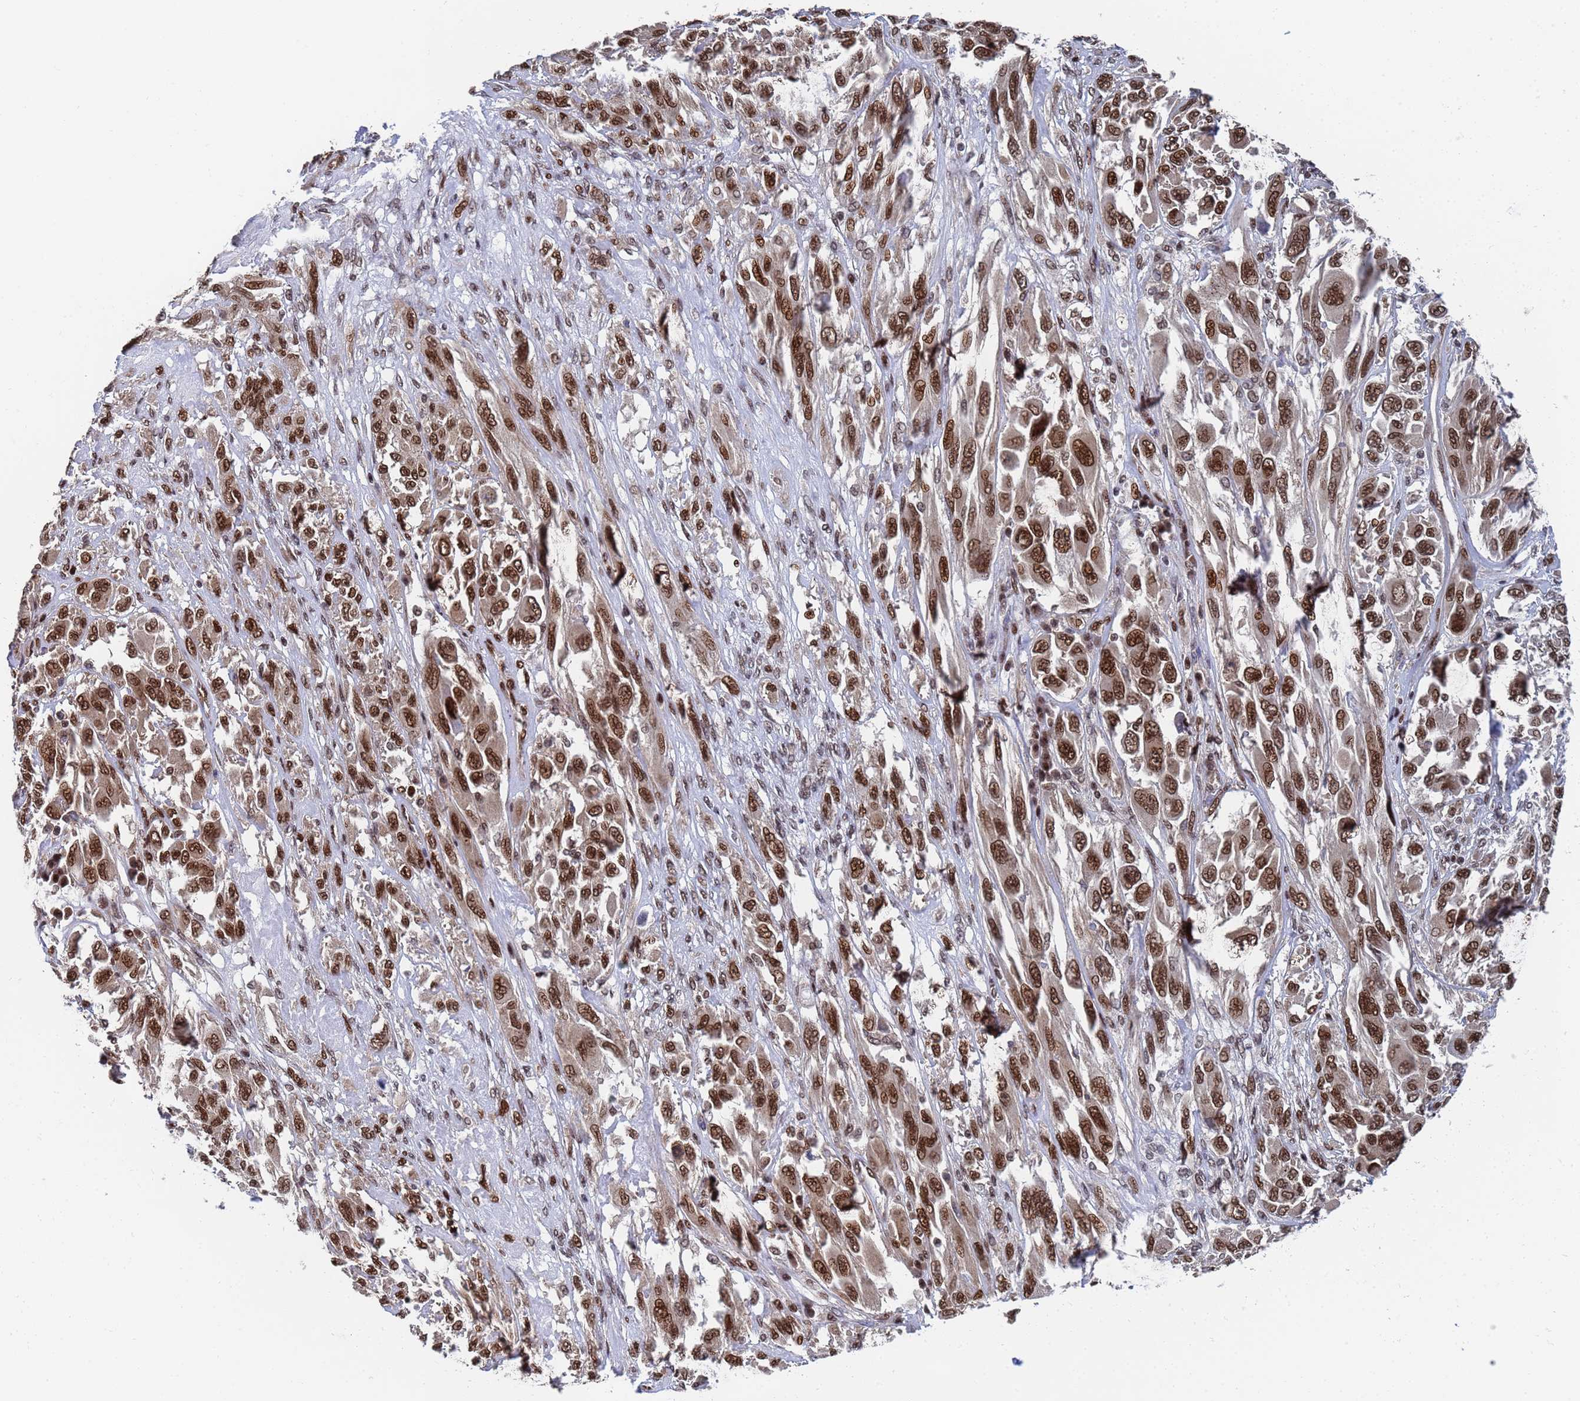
{"staining": {"intensity": "strong", "quantity": ">75%", "location": "nuclear"}, "tissue": "melanoma", "cell_type": "Tumor cells", "image_type": "cancer", "snomed": [{"axis": "morphology", "description": "Malignant melanoma, NOS"}, {"axis": "topography", "description": "Skin"}], "caption": "Immunohistochemical staining of human malignant melanoma shows high levels of strong nuclear positivity in approximately >75% of tumor cells. (DAB IHC, brown staining for protein, blue staining for nuclei).", "gene": "AP5Z1", "patient": {"sex": "female", "age": 91}}